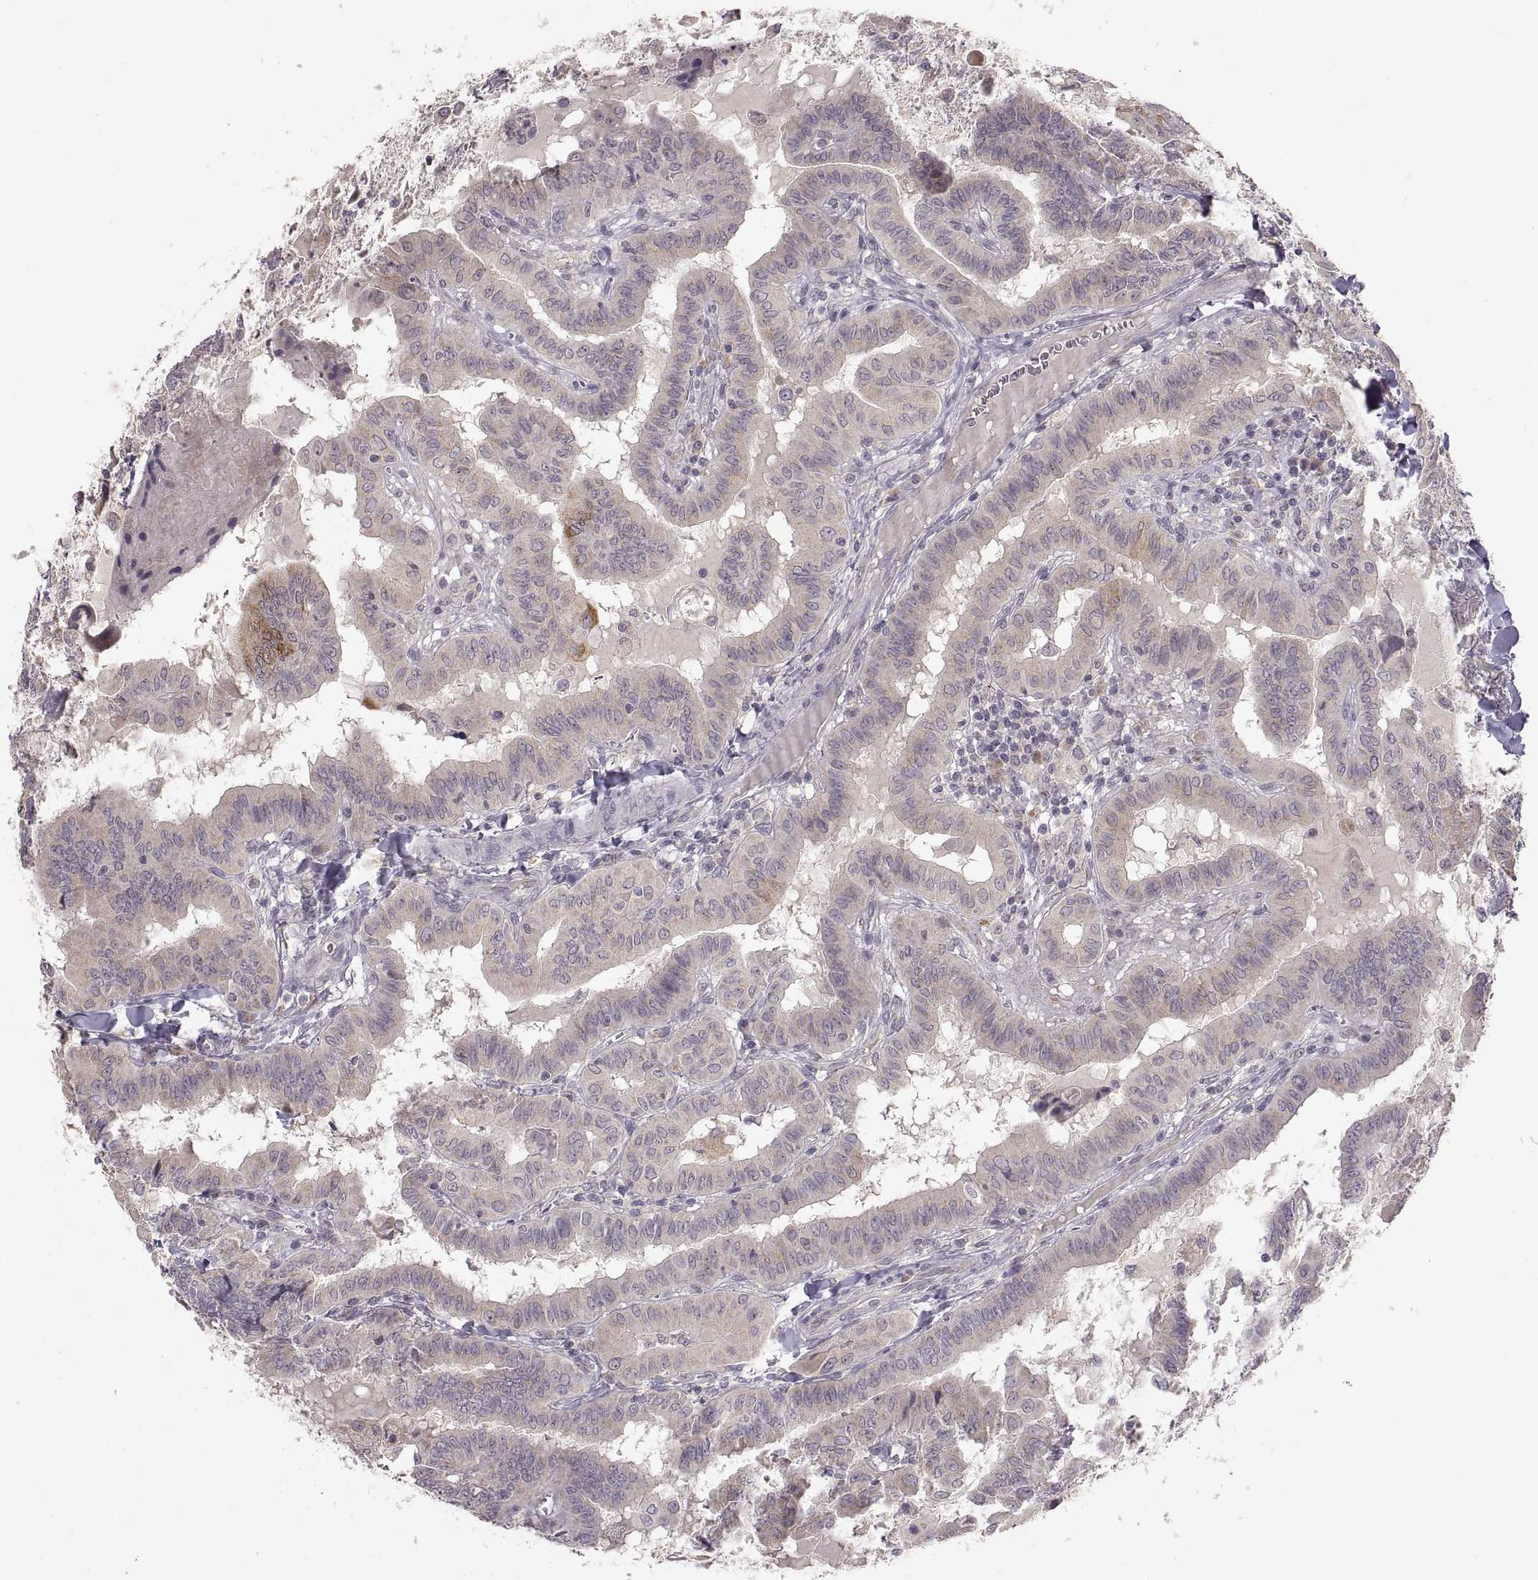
{"staining": {"intensity": "moderate", "quantity": "<25%", "location": "cytoplasmic/membranous"}, "tissue": "thyroid cancer", "cell_type": "Tumor cells", "image_type": "cancer", "snomed": [{"axis": "morphology", "description": "Papillary adenocarcinoma, NOS"}, {"axis": "topography", "description": "Thyroid gland"}], "caption": "IHC staining of thyroid cancer (papillary adenocarcinoma), which displays low levels of moderate cytoplasmic/membranous positivity in about <25% of tumor cells indicating moderate cytoplasmic/membranous protein expression. The staining was performed using DAB (brown) for protein detection and nuclei were counterstained in hematoxylin (blue).", "gene": "HMGCR", "patient": {"sex": "female", "age": 37}}